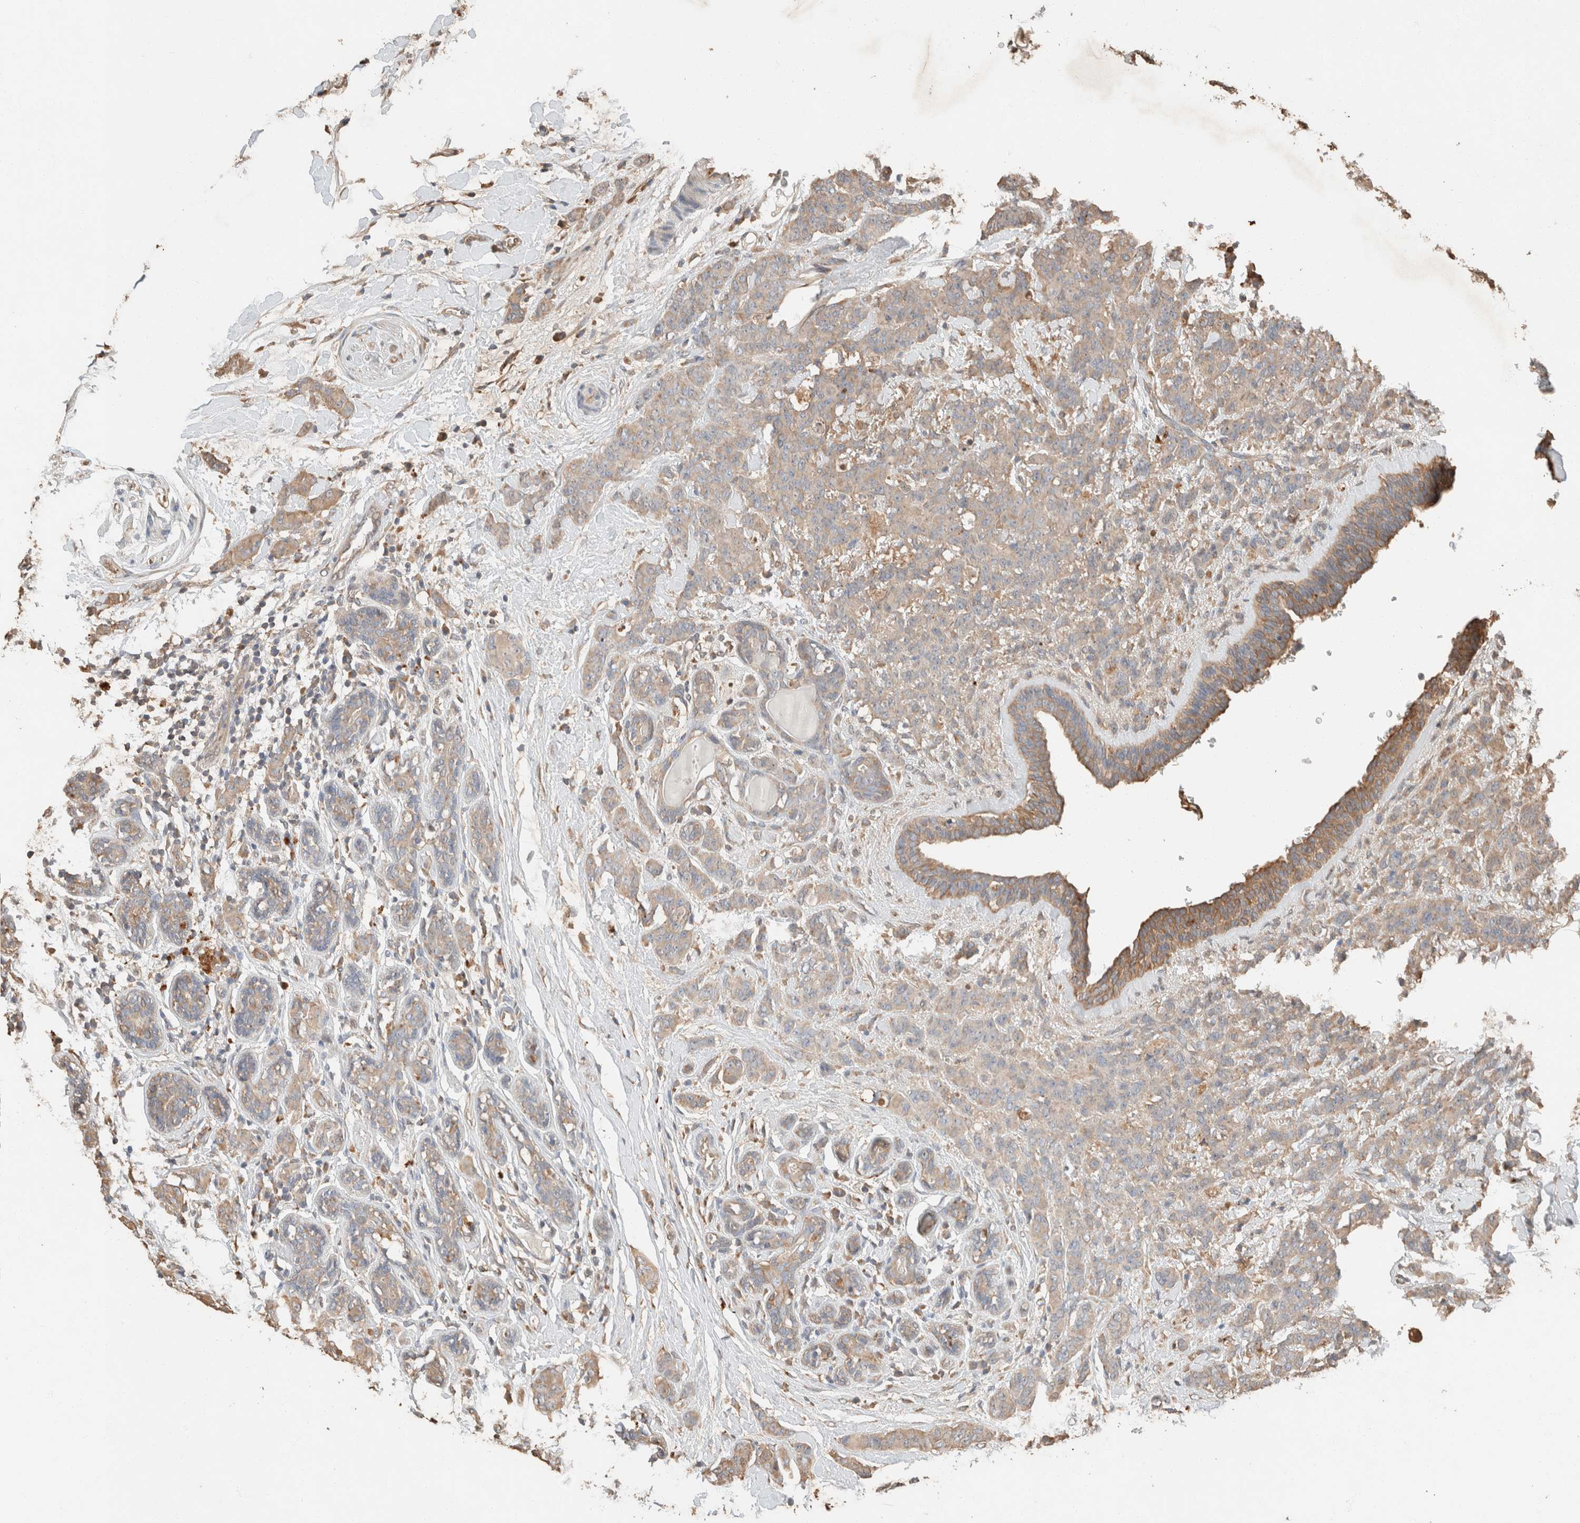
{"staining": {"intensity": "weak", "quantity": ">75%", "location": "cytoplasmic/membranous"}, "tissue": "breast cancer", "cell_type": "Tumor cells", "image_type": "cancer", "snomed": [{"axis": "morphology", "description": "Normal tissue, NOS"}, {"axis": "morphology", "description": "Duct carcinoma"}, {"axis": "topography", "description": "Breast"}], "caption": "An image showing weak cytoplasmic/membranous expression in about >75% of tumor cells in invasive ductal carcinoma (breast), as visualized by brown immunohistochemical staining.", "gene": "TUBD1", "patient": {"sex": "female", "age": 40}}